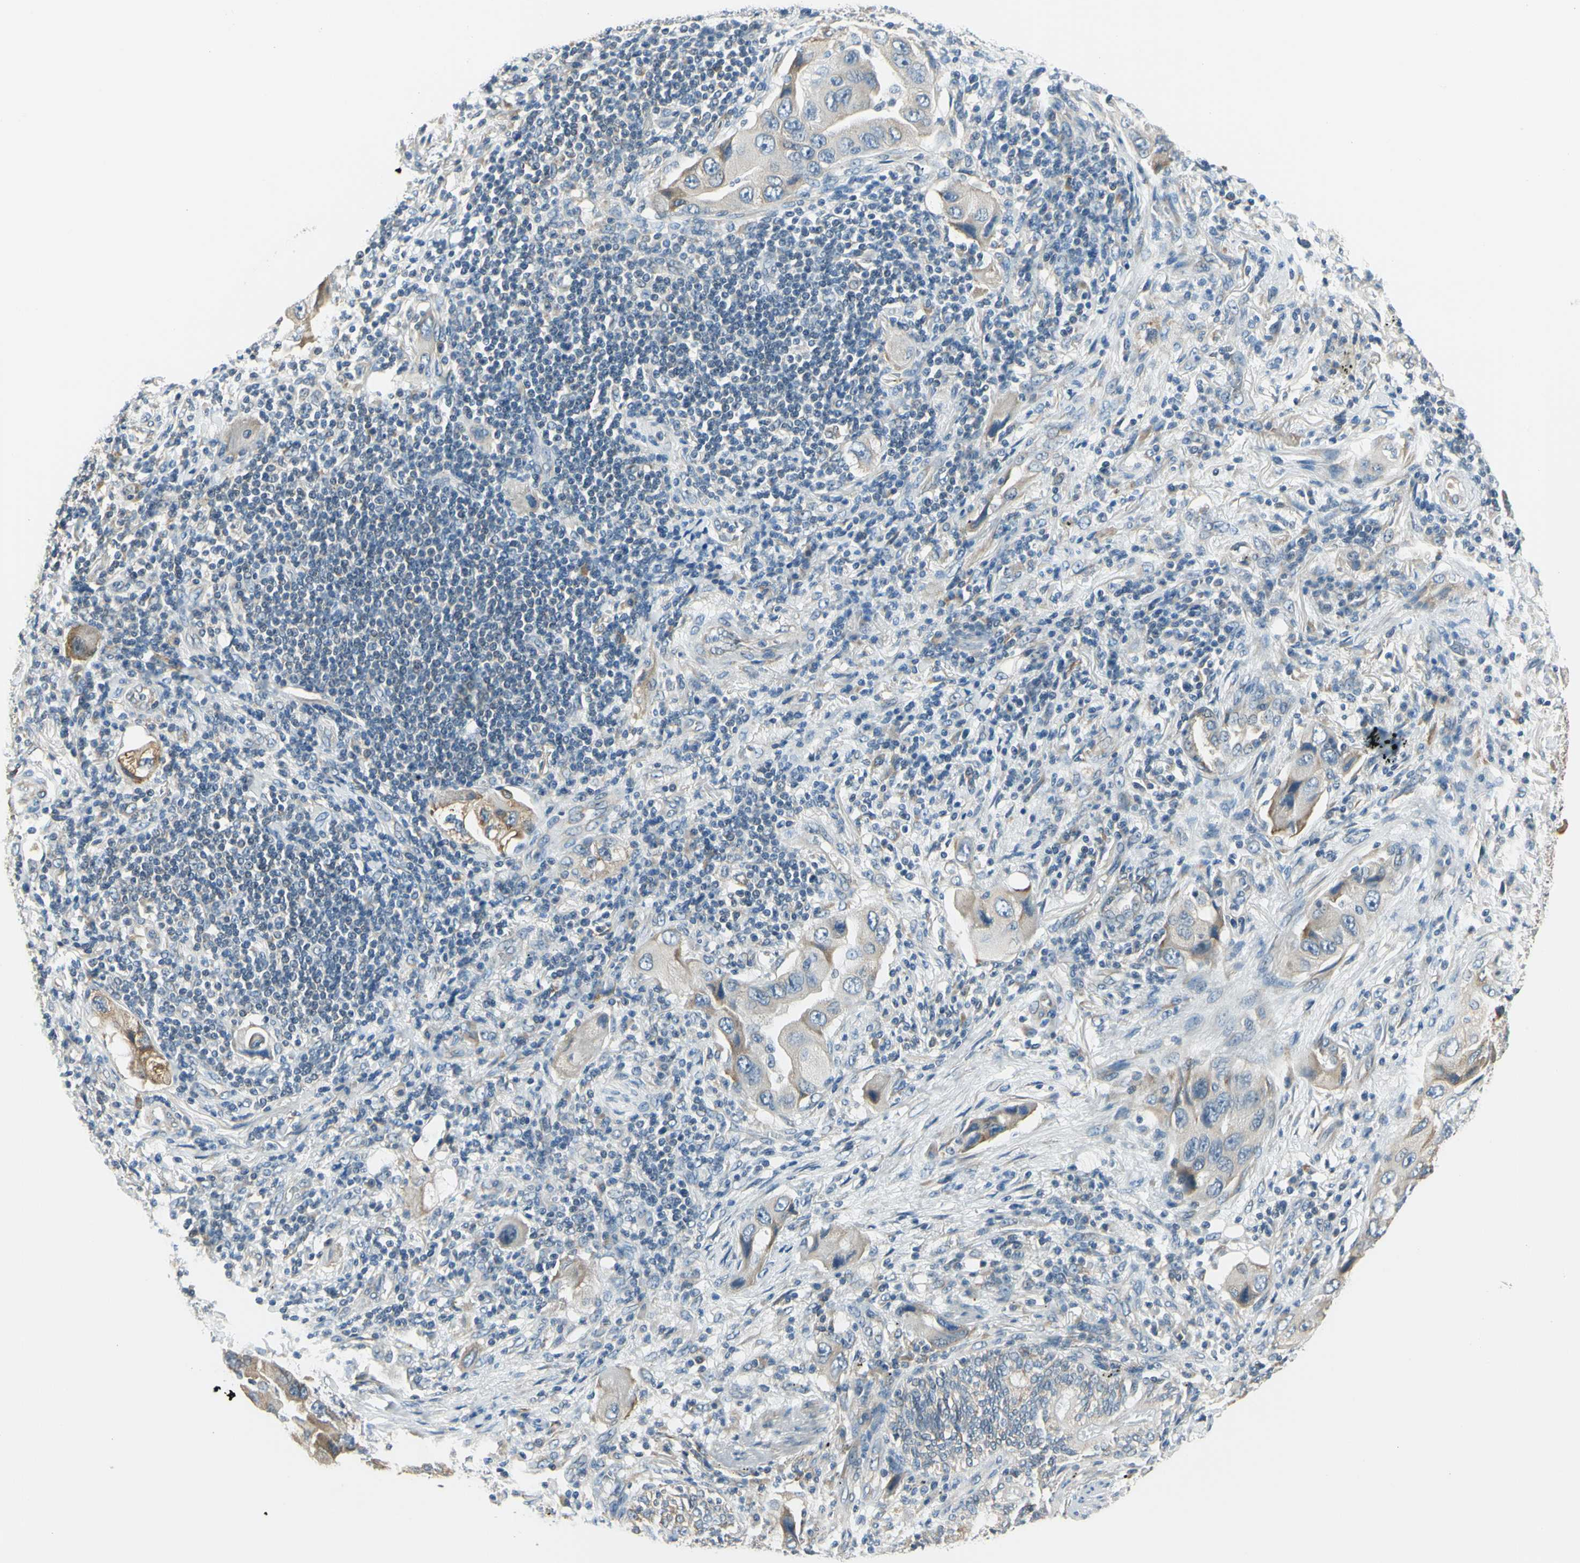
{"staining": {"intensity": "weak", "quantity": "25%-75%", "location": "cytoplasmic/membranous"}, "tissue": "lung cancer", "cell_type": "Tumor cells", "image_type": "cancer", "snomed": [{"axis": "morphology", "description": "Adenocarcinoma, NOS"}, {"axis": "topography", "description": "Lung"}], "caption": "Protein expression analysis of adenocarcinoma (lung) demonstrates weak cytoplasmic/membranous expression in approximately 25%-75% of tumor cells. Using DAB (3,3'-diaminobenzidine) (brown) and hematoxylin (blue) stains, captured at high magnification using brightfield microscopy.", "gene": "IGDCC4", "patient": {"sex": "female", "age": 65}}